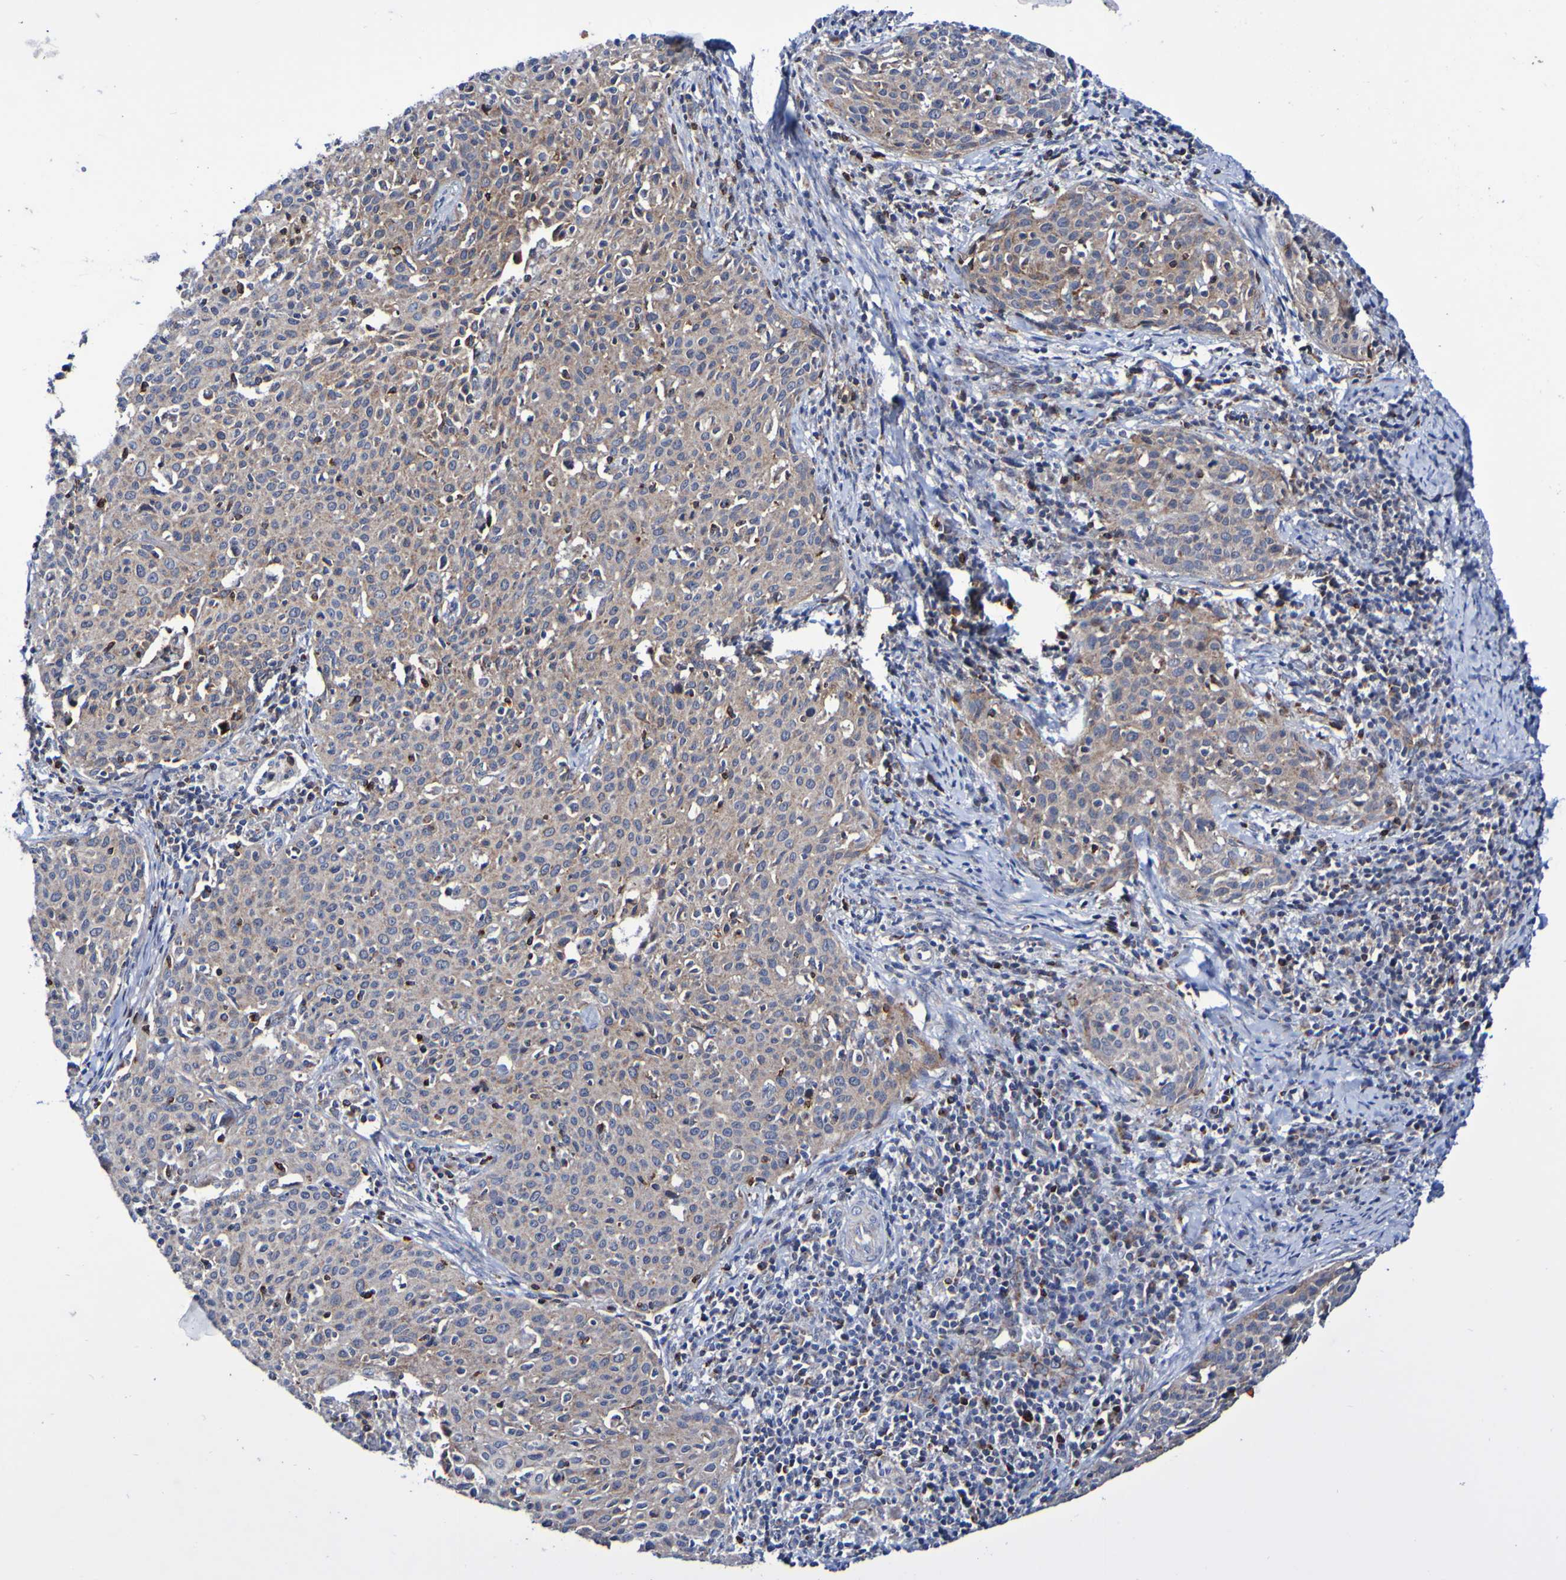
{"staining": {"intensity": "weak", "quantity": ">75%", "location": "cytoplasmic/membranous"}, "tissue": "cervical cancer", "cell_type": "Tumor cells", "image_type": "cancer", "snomed": [{"axis": "morphology", "description": "Squamous cell carcinoma, NOS"}, {"axis": "topography", "description": "Cervix"}], "caption": "Tumor cells demonstrate weak cytoplasmic/membranous positivity in approximately >75% of cells in cervical cancer (squamous cell carcinoma).", "gene": "GJB1", "patient": {"sex": "female", "age": 38}}